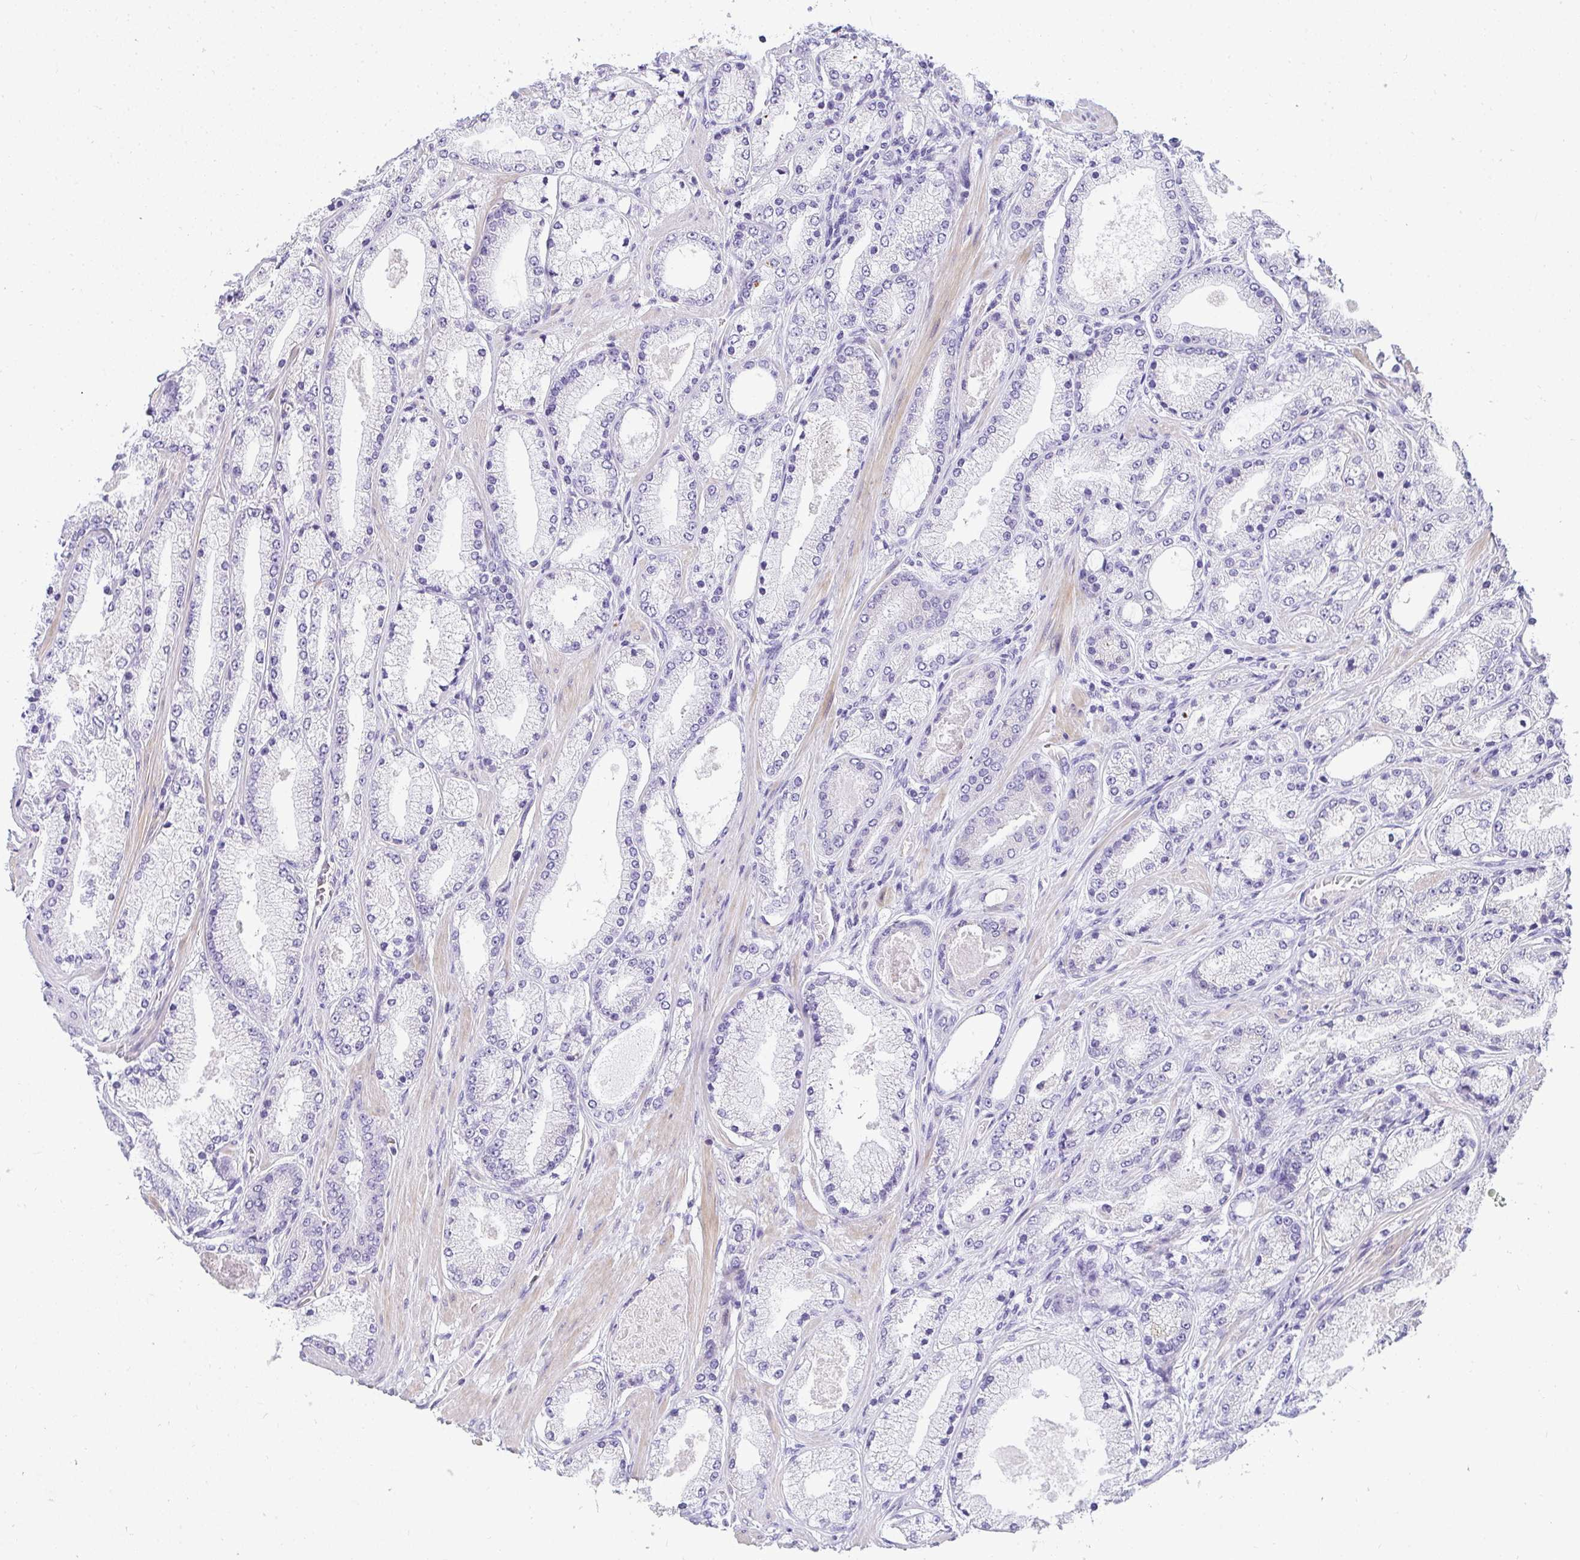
{"staining": {"intensity": "negative", "quantity": "none", "location": "none"}, "tissue": "prostate cancer", "cell_type": "Tumor cells", "image_type": "cancer", "snomed": [{"axis": "morphology", "description": "Adenocarcinoma, High grade"}, {"axis": "topography", "description": "Prostate"}], "caption": "Photomicrograph shows no protein positivity in tumor cells of prostate cancer (high-grade adenocarcinoma) tissue. (Brightfield microscopy of DAB (3,3'-diaminobenzidine) immunohistochemistry at high magnification).", "gene": "AK5", "patient": {"sex": "male", "age": 63}}